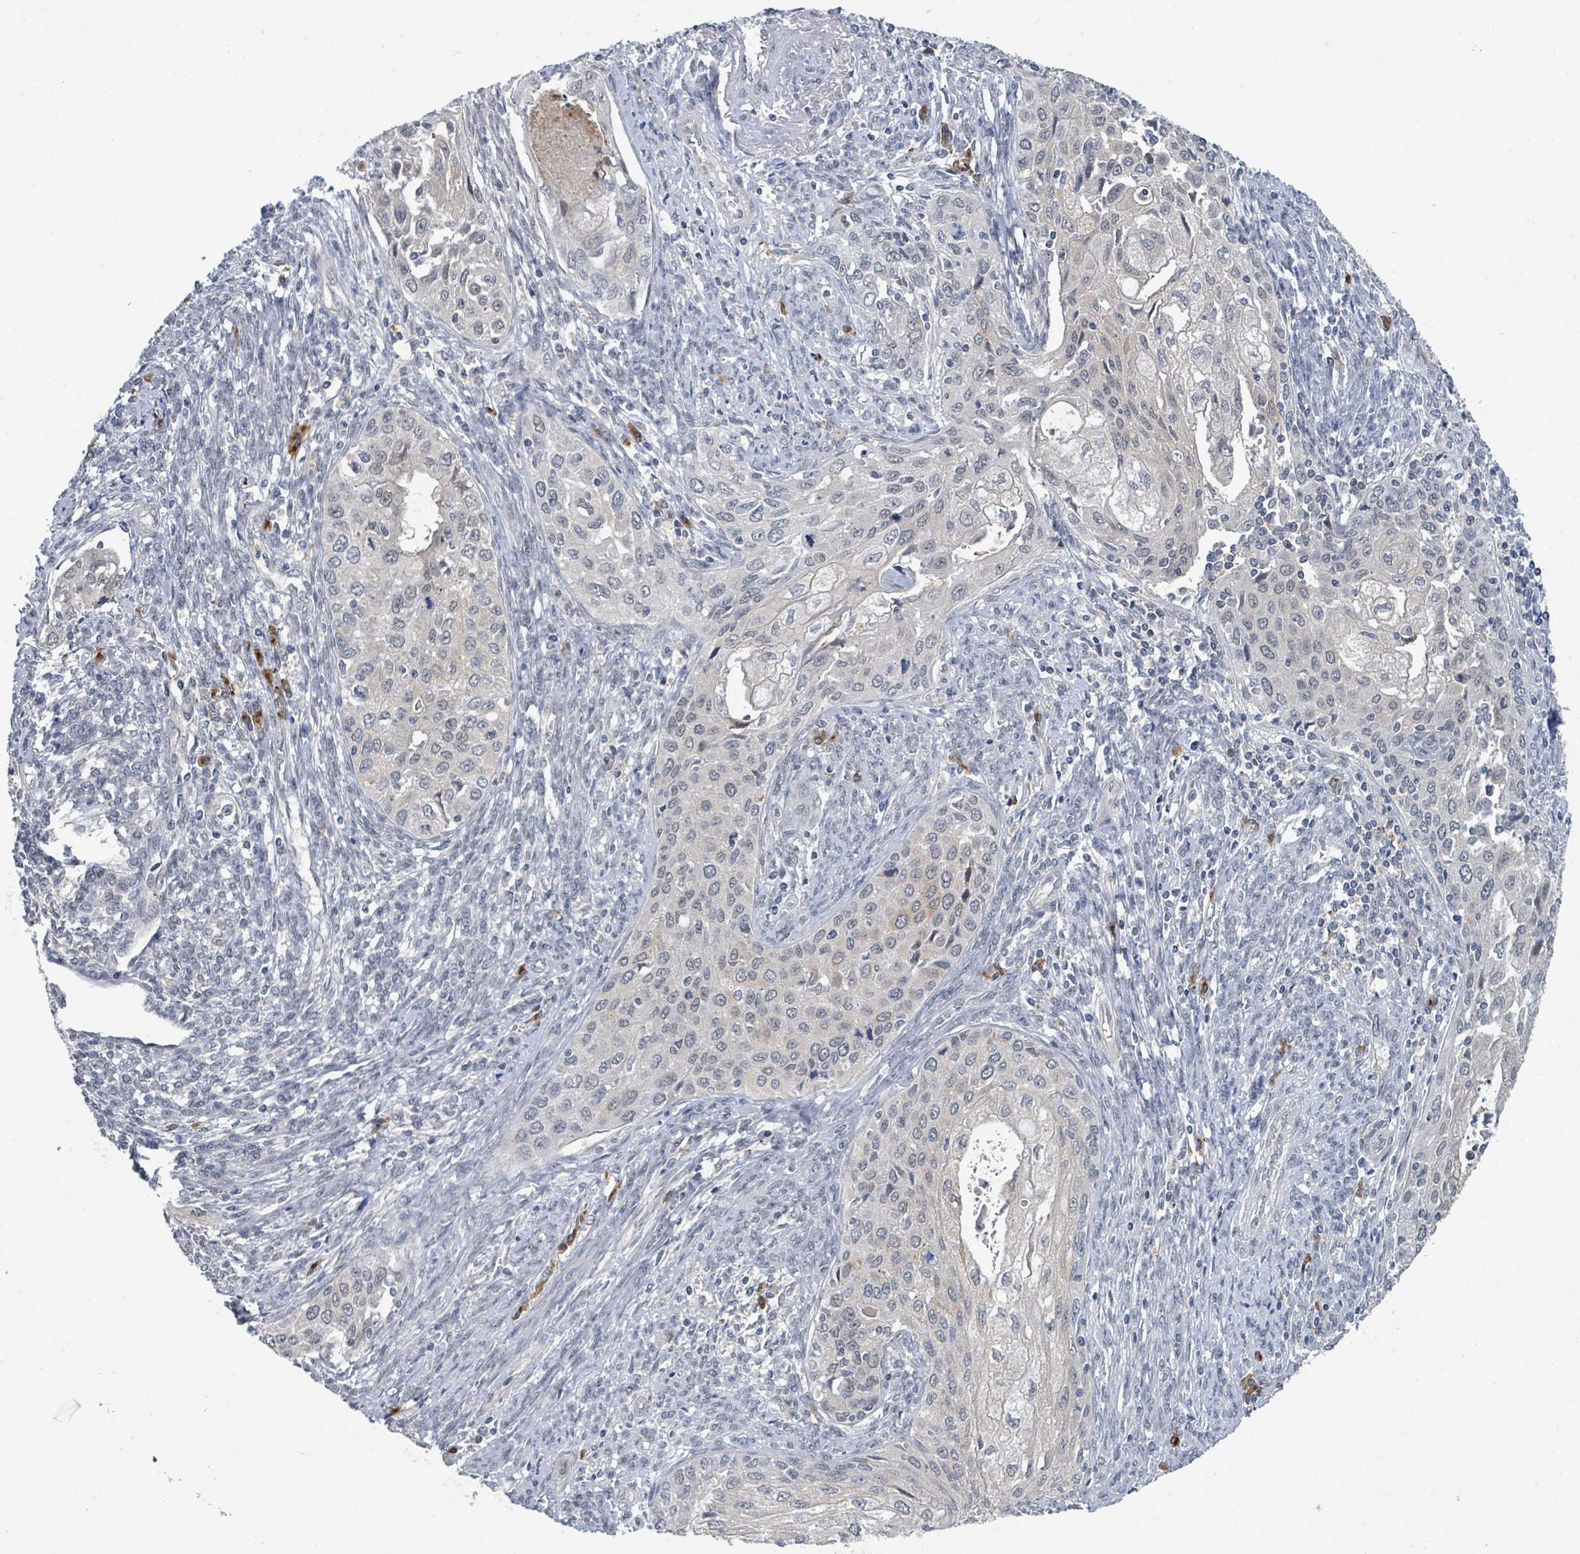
{"staining": {"intensity": "negative", "quantity": "none", "location": "none"}, "tissue": "cervical cancer", "cell_type": "Tumor cells", "image_type": "cancer", "snomed": [{"axis": "morphology", "description": "Squamous cell carcinoma, NOS"}, {"axis": "topography", "description": "Cervix"}], "caption": "Tumor cells are negative for brown protein staining in cervical cancer. (IHC, brightfield microscopy, high magnification).", "gene": "ANKRD55", "patient": {"sex": "female", "age": 67}}